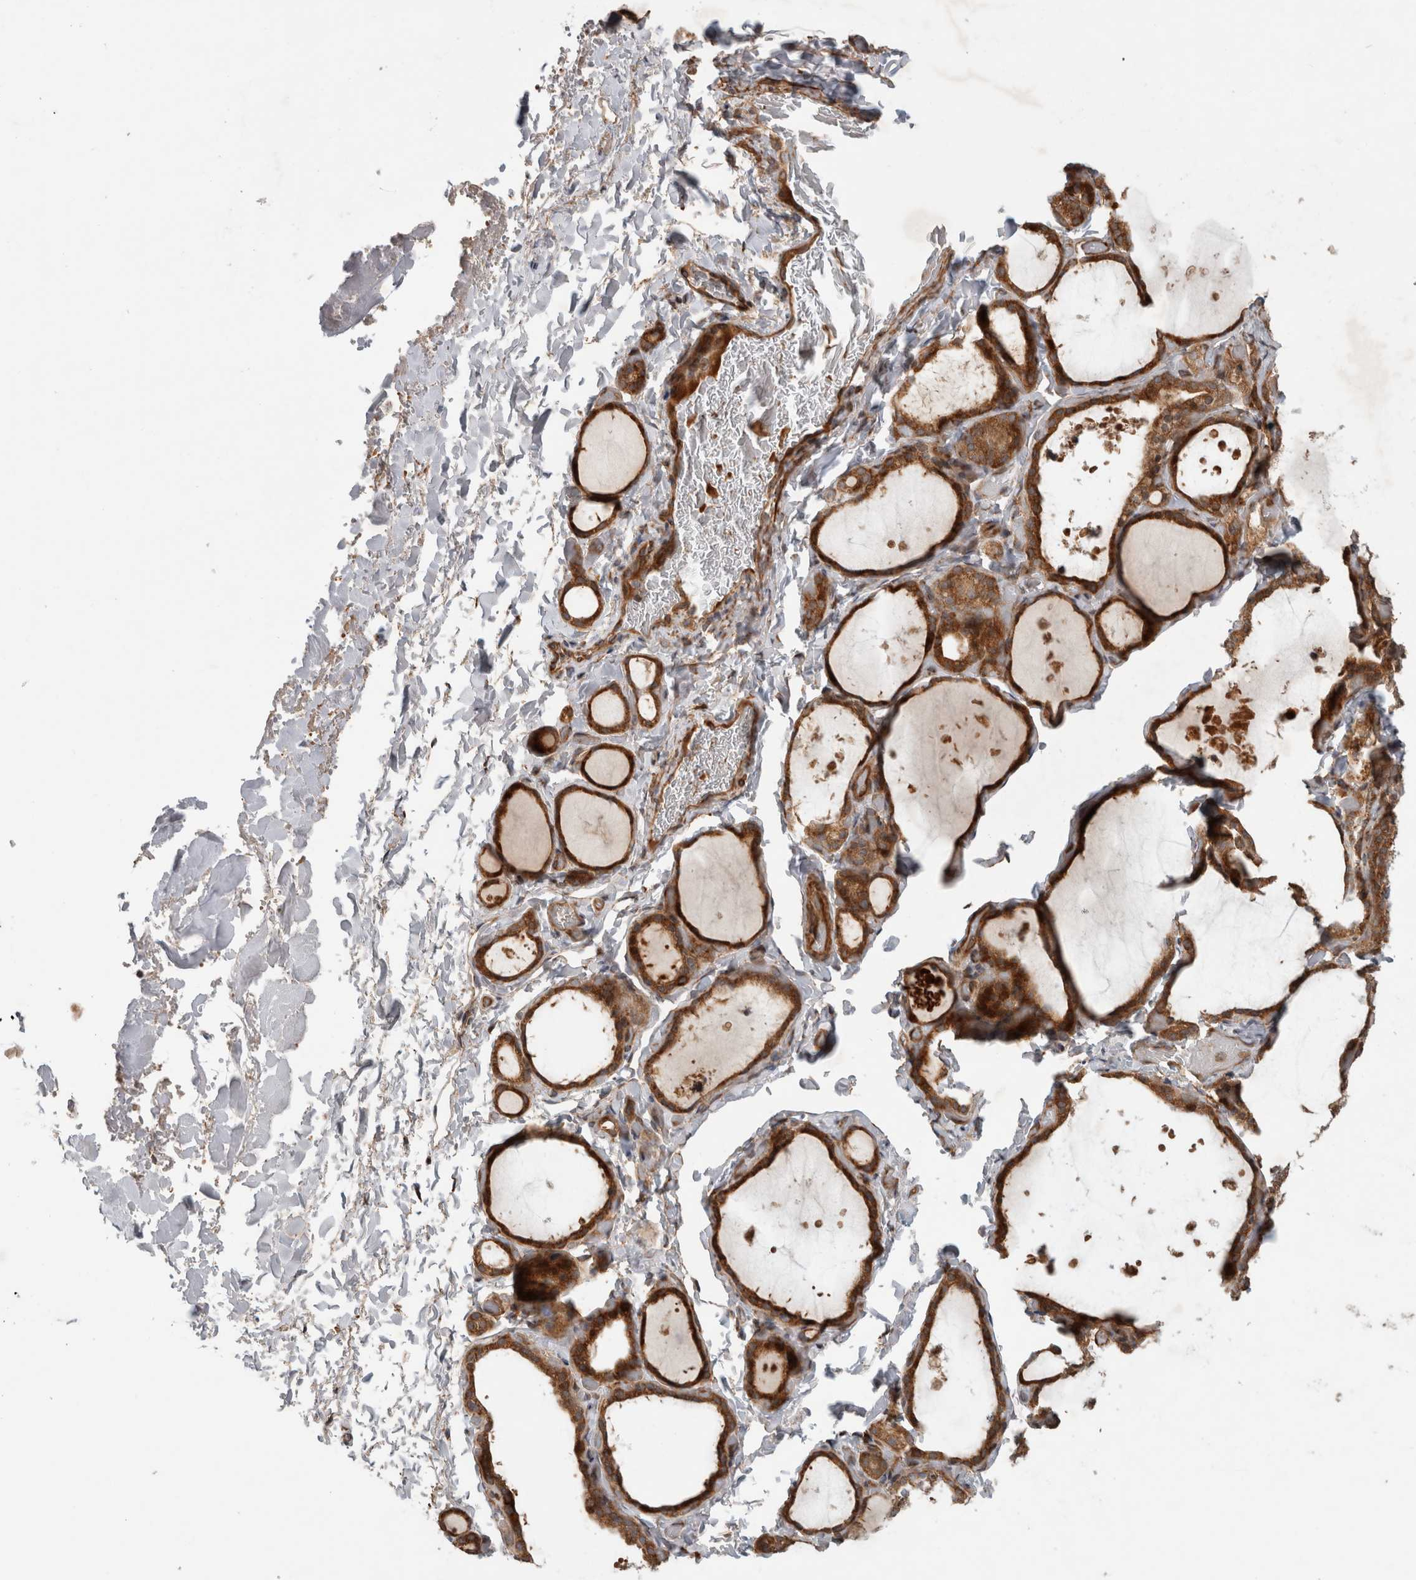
{"staining": {"intensity": "strong", "quantity": ">75%", "location": "cytoplasmic/membranous"}, "tissue": "thyroid gland", "cell_type": "Glandular cells", "image_type": "normal", "snomed": [{"axis": "morphology", "description": "Normal tissue, NOS"}, {"axis": "topography", "description": "Thyroid gland"}], "caption": "Glandular cells show high levels of strong cytoplasmic/membranous expression in about >75% of cells in normal human thyroid gland. Immunohistochemistry (ihc) stains the protein of interest in brown and the nuclei are stained blue.", "gene": "TUBD1", "patient": {"sex": "female", "age": 44}}